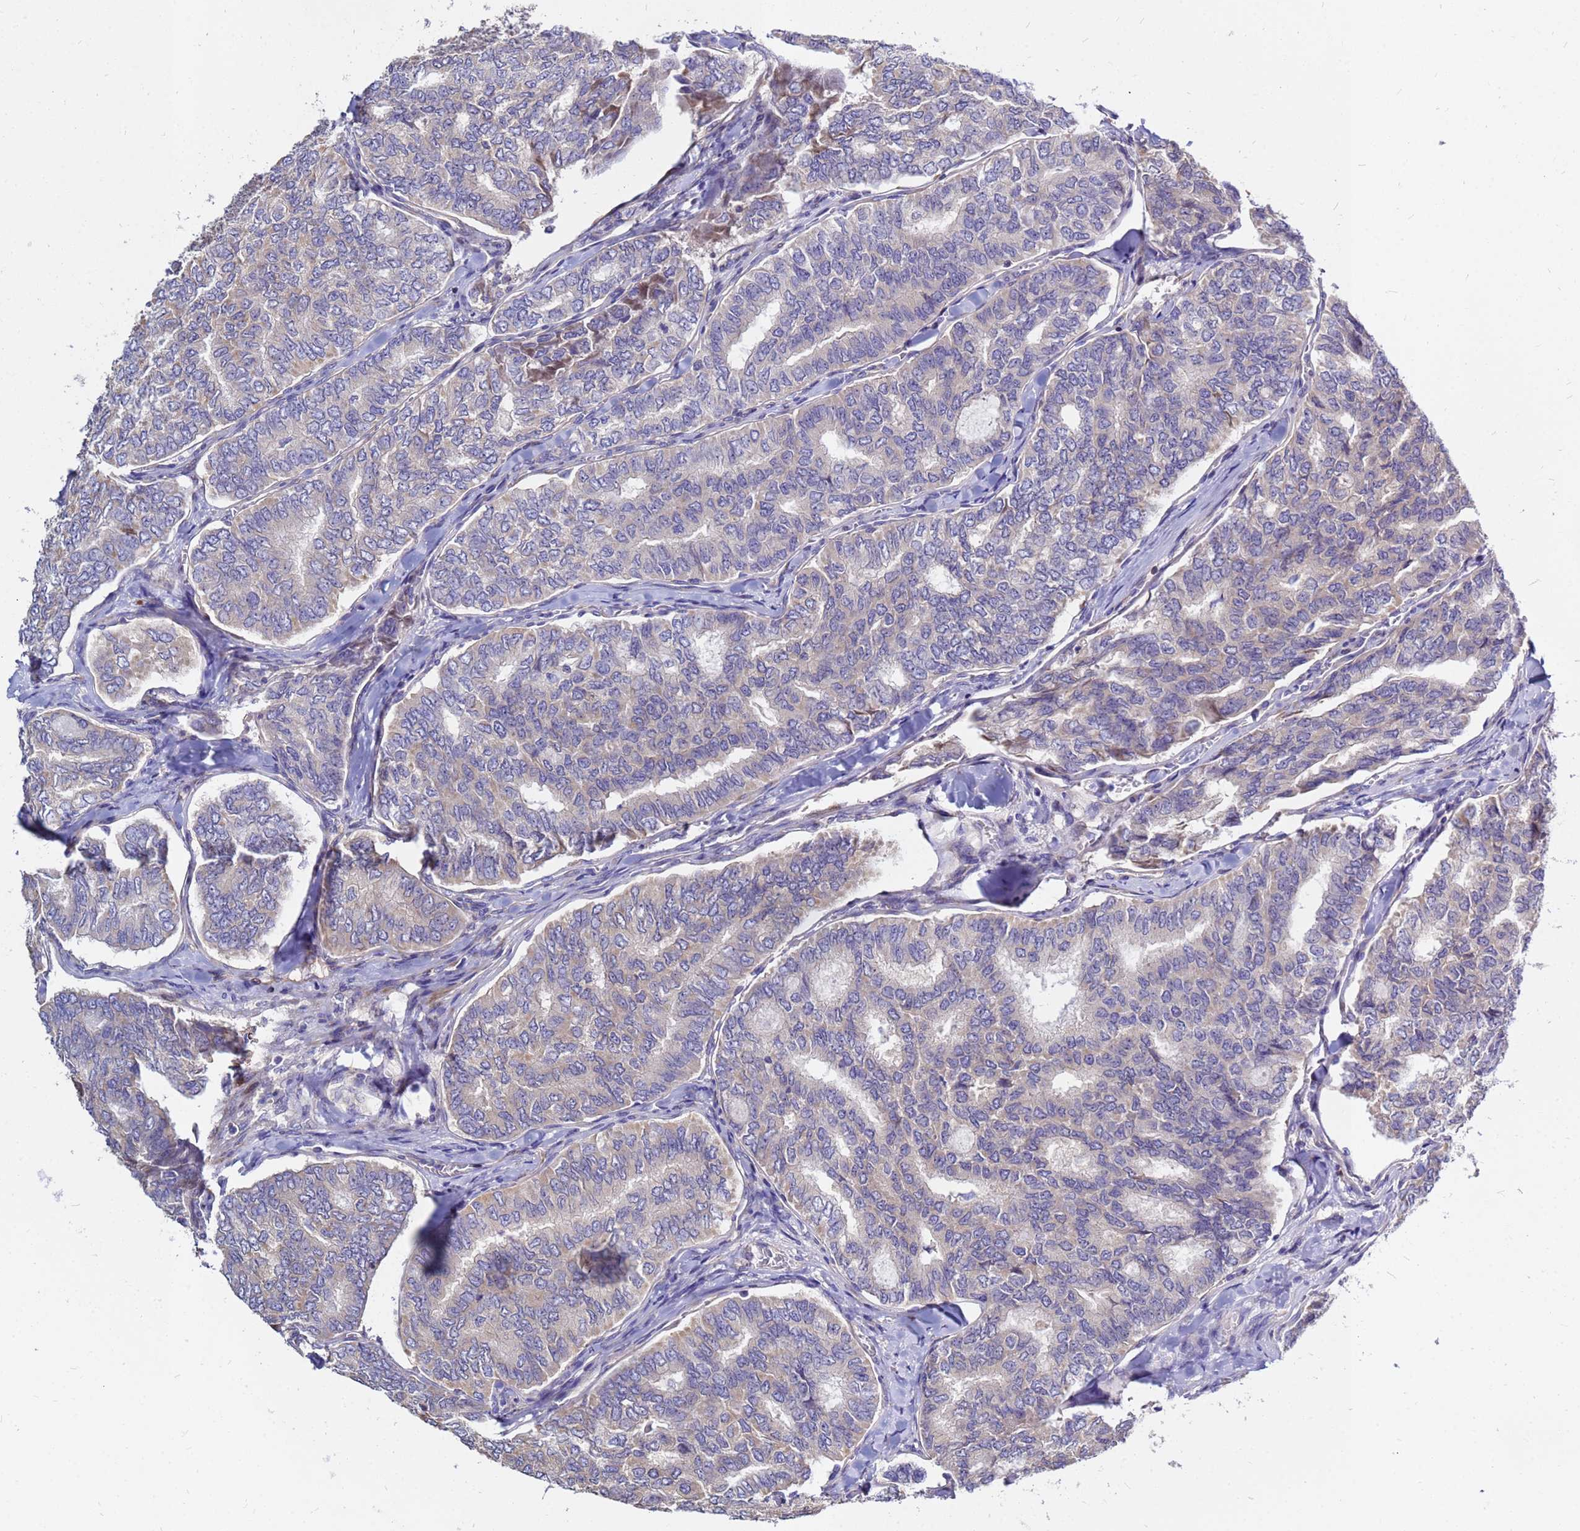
{"staining": {"intensity": "weak", "quantity": "25%-75%", "location": "cytoplasmic/membranous"}, "tissue": "thyroid cancer", "cell_type": "Tumor cells", "image_type": "cancer", "snomed": [{"axis": "morphology", "description": "Papillary adenocarcinoma, NOS"}, {"axis": "topography", "description": "Thyroid gland"}], "caption": "Protein staining reveals weak cytoplasmic/membranous expression in about 25%-75% of tumor cells in papillary adenocarcinoma (thyroid). The staining was performed using DAB, with brown indicating positive protein expression. Nuclei are stained blue with hematoxylin.", "gene": "MOB2", "patient": {"sex": "female", "age": 35}}